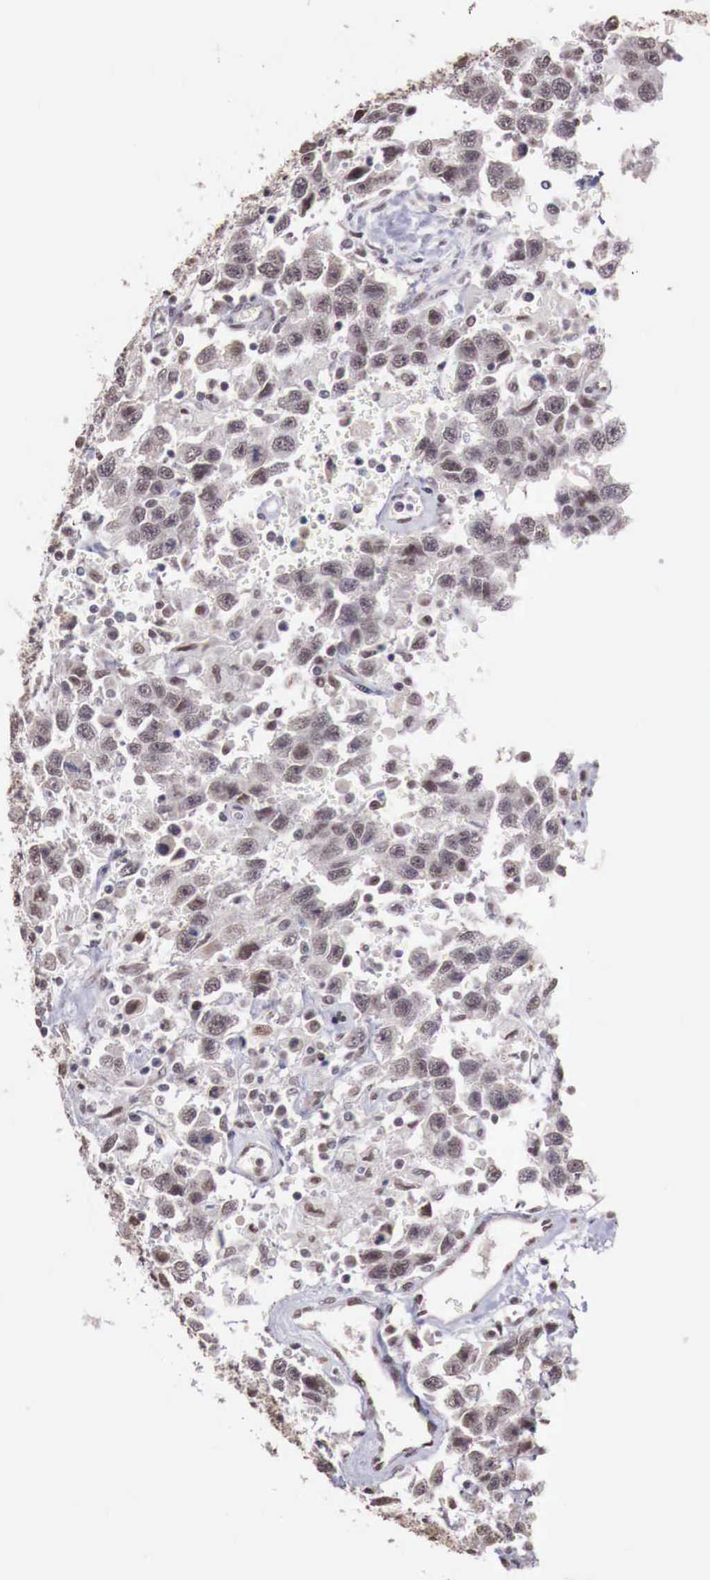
{"staining": {"intensity": "weak", "quantity": "25%-75%", "location": "cytoplasmic/membranous,nuclear"}, "tissue": "testis cancer", "cell_type": "Tumor cells", "image_type": "cancer", "snomed": [{"axis": "morphology", "description": "Seminoma, NOS"}, {"axis": "topography", "description": "Testis"}], "caption": "Immunohistochemistry (IHC) image of neoplastic tissue: testis cancer (seminoma) stained using immunohistochemistry shows low levels of weak protein expression localized specifically in the cytoplasmic/membranous and nuclear of tumor cells, appearing as a cytoplasmic/membranous and nuclear brown color.", "gene": "FOXP2", "patient": {"sex": "male", "age": 41}}